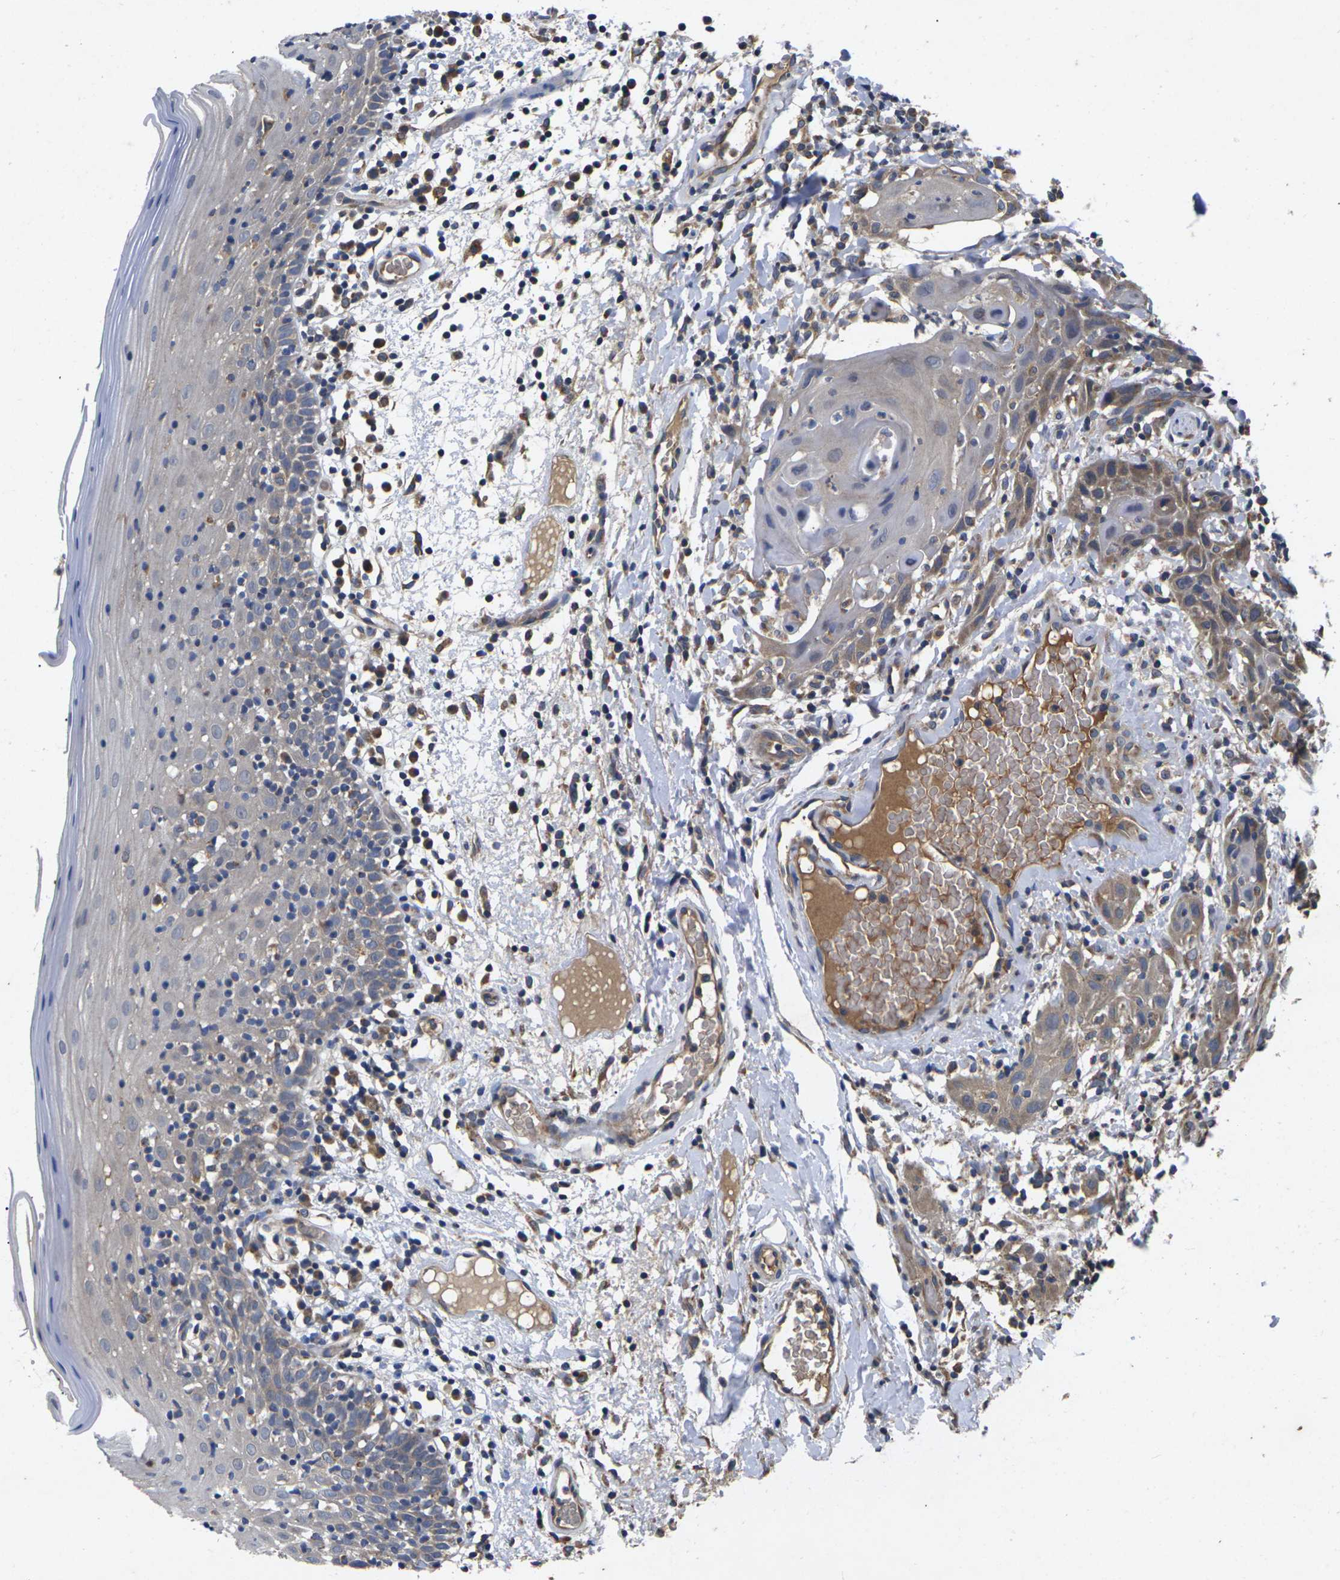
{"staining": {"intensity": "weak", "quantity": "<25%", "location": "cytoplasmic/membranous"}, "tissue": "oral mucosa", "cell_type": "Squamous epithelial cells", "image_type": "normal", "snomed": [{"axis": "morphology", "description": "Normal tissue, NOS"}, {"axis": "morphology", "description": "Squamous cell carcinoma, NOS"}, {"axis": "topography", "description": "Skeletal muscle"}, {"axis": "topography", "description": "Oral tissue"}], "caption": "A micrograph of human oral mucosa is negative for staining in squamous epithelial cells. Brightfield microscopy of immunohistochemistry stained with DAB (brown) and hematoxylin (blue), captured at high magnification.", "gene": "KIF1B", "patient": {"sex": "male", "age": 71}}